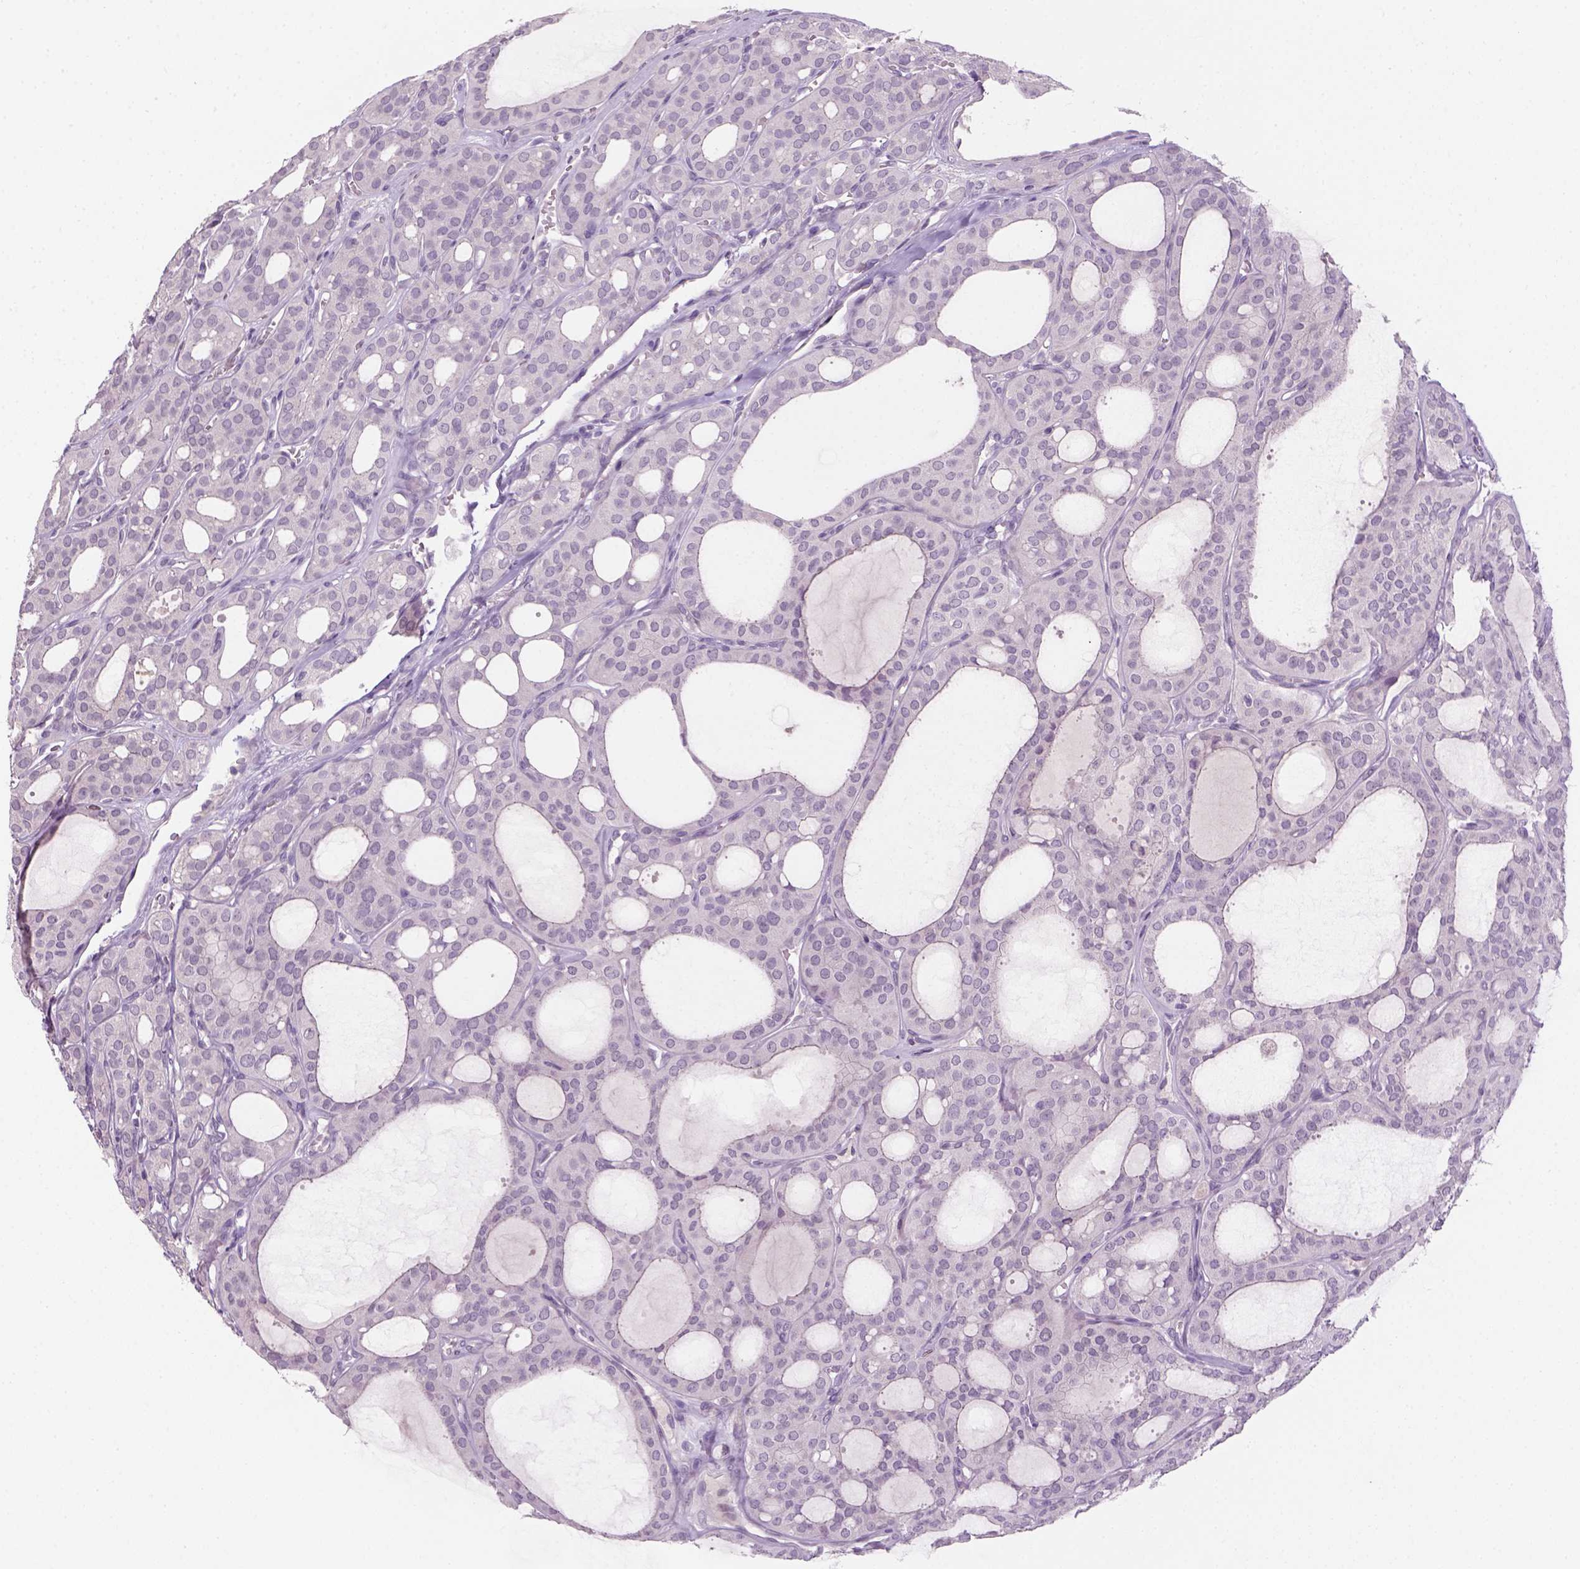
{"staining": {"intensity": "negative", "quantity": "none", "location": "none"}, "tissue": "thyroid cancer", "cell_type": "Tumor cells", "image_type": "cancer", "snomed": [{"axis": "morphology", "description": "Follicular adenoma carcinoma, NOS"}, {"axis": "topography", "description": "Thyroid gland"}], "caption": "IHC of human thyroid follicular adenoma carcinoma displays no expression in tumor cells. (Brightfield microscopy of DAB immunohistochemistry (IHC) at high magnification).", "gene": "GFI1B", "patient": {"sex": "male", "age": 75}}